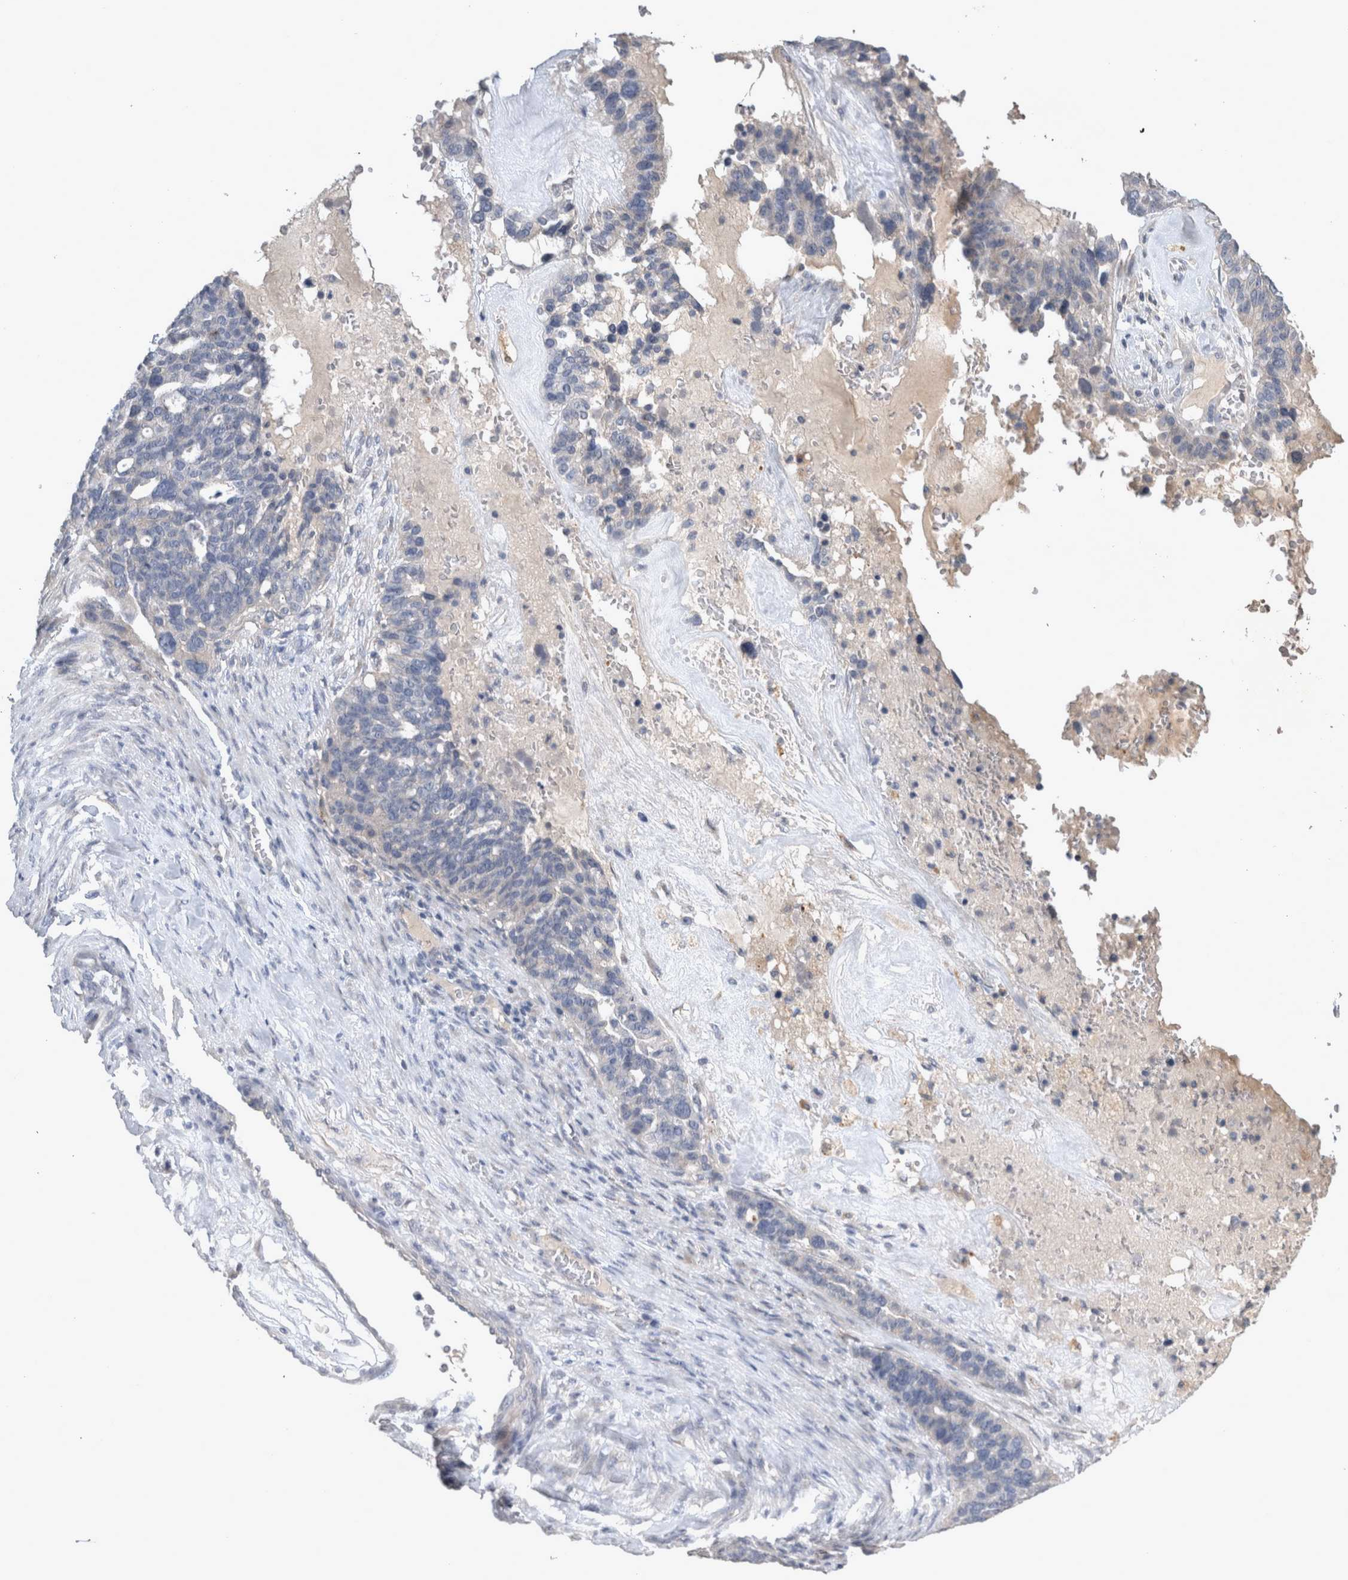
{"staining": {"intensity": "negative", "quantity": "none", "location": "none"}, "tissue": "ovarian cancer", "cell_type": "Tumor cells", "image_type": "cancer", "snomed": [{"axis": "morphology", "description": "Cystadenocarcinoma, serous, NOS"}, {"axis": "topography", "description": "Ovary"}], "caption": "Photomicrograph shows no significant protein expression in tumor cells of serous cystadenocarcinoma (ovarian). (DAB (3,3'-diaminobenzidine) immunohistochemistry (IHC) with hematoxylin counter stain).", "gene": "SLC22A11", "patient": {"sex": "female", "age": 59}}